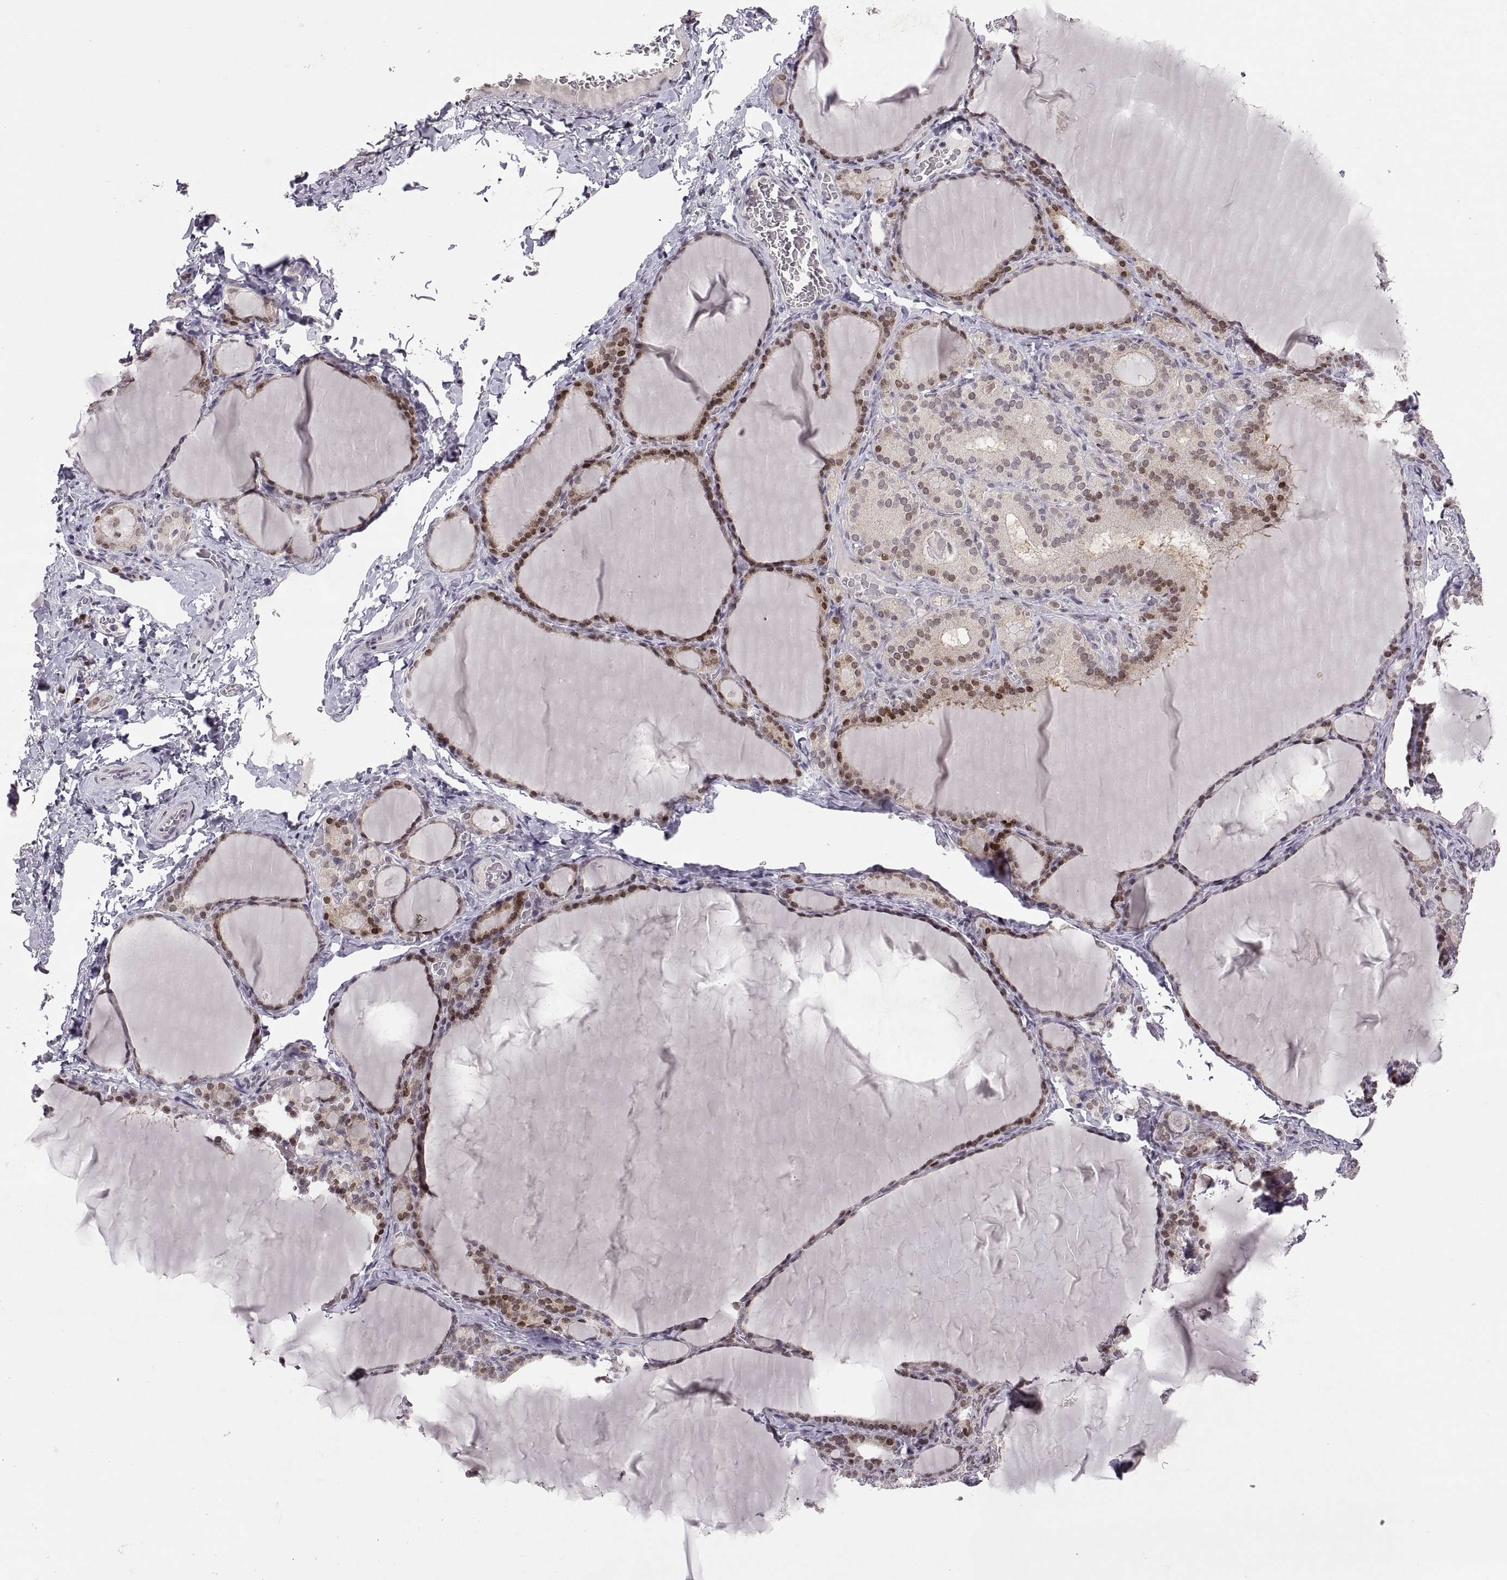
{"staining": {"intensity": "strong", "quantity": "25%-75%", "location": "nuclear"}, "tissue": "thyroid gland", "cell_type": "Glandular cells", "image_type": "normal", "snomed": [{"axis": "morphology", "description": "Normal tissue, NOS"}, {"axis": "morphology", "description": "Hyperplasia, NOS"}, {"axis": "topography", "description": "Thyroid gland"}], "caption": "An immunohistochemistry (IHC) micrograph of benign tissue is shown. Protein staining in brown shows strong nuclear positivity in thyroid gland within glandular cells. (DAB = brown stain, brightfield microscopy at high magnification).", "gene": "SNAI1", "patient": {"sex": "female", "age": 27}}